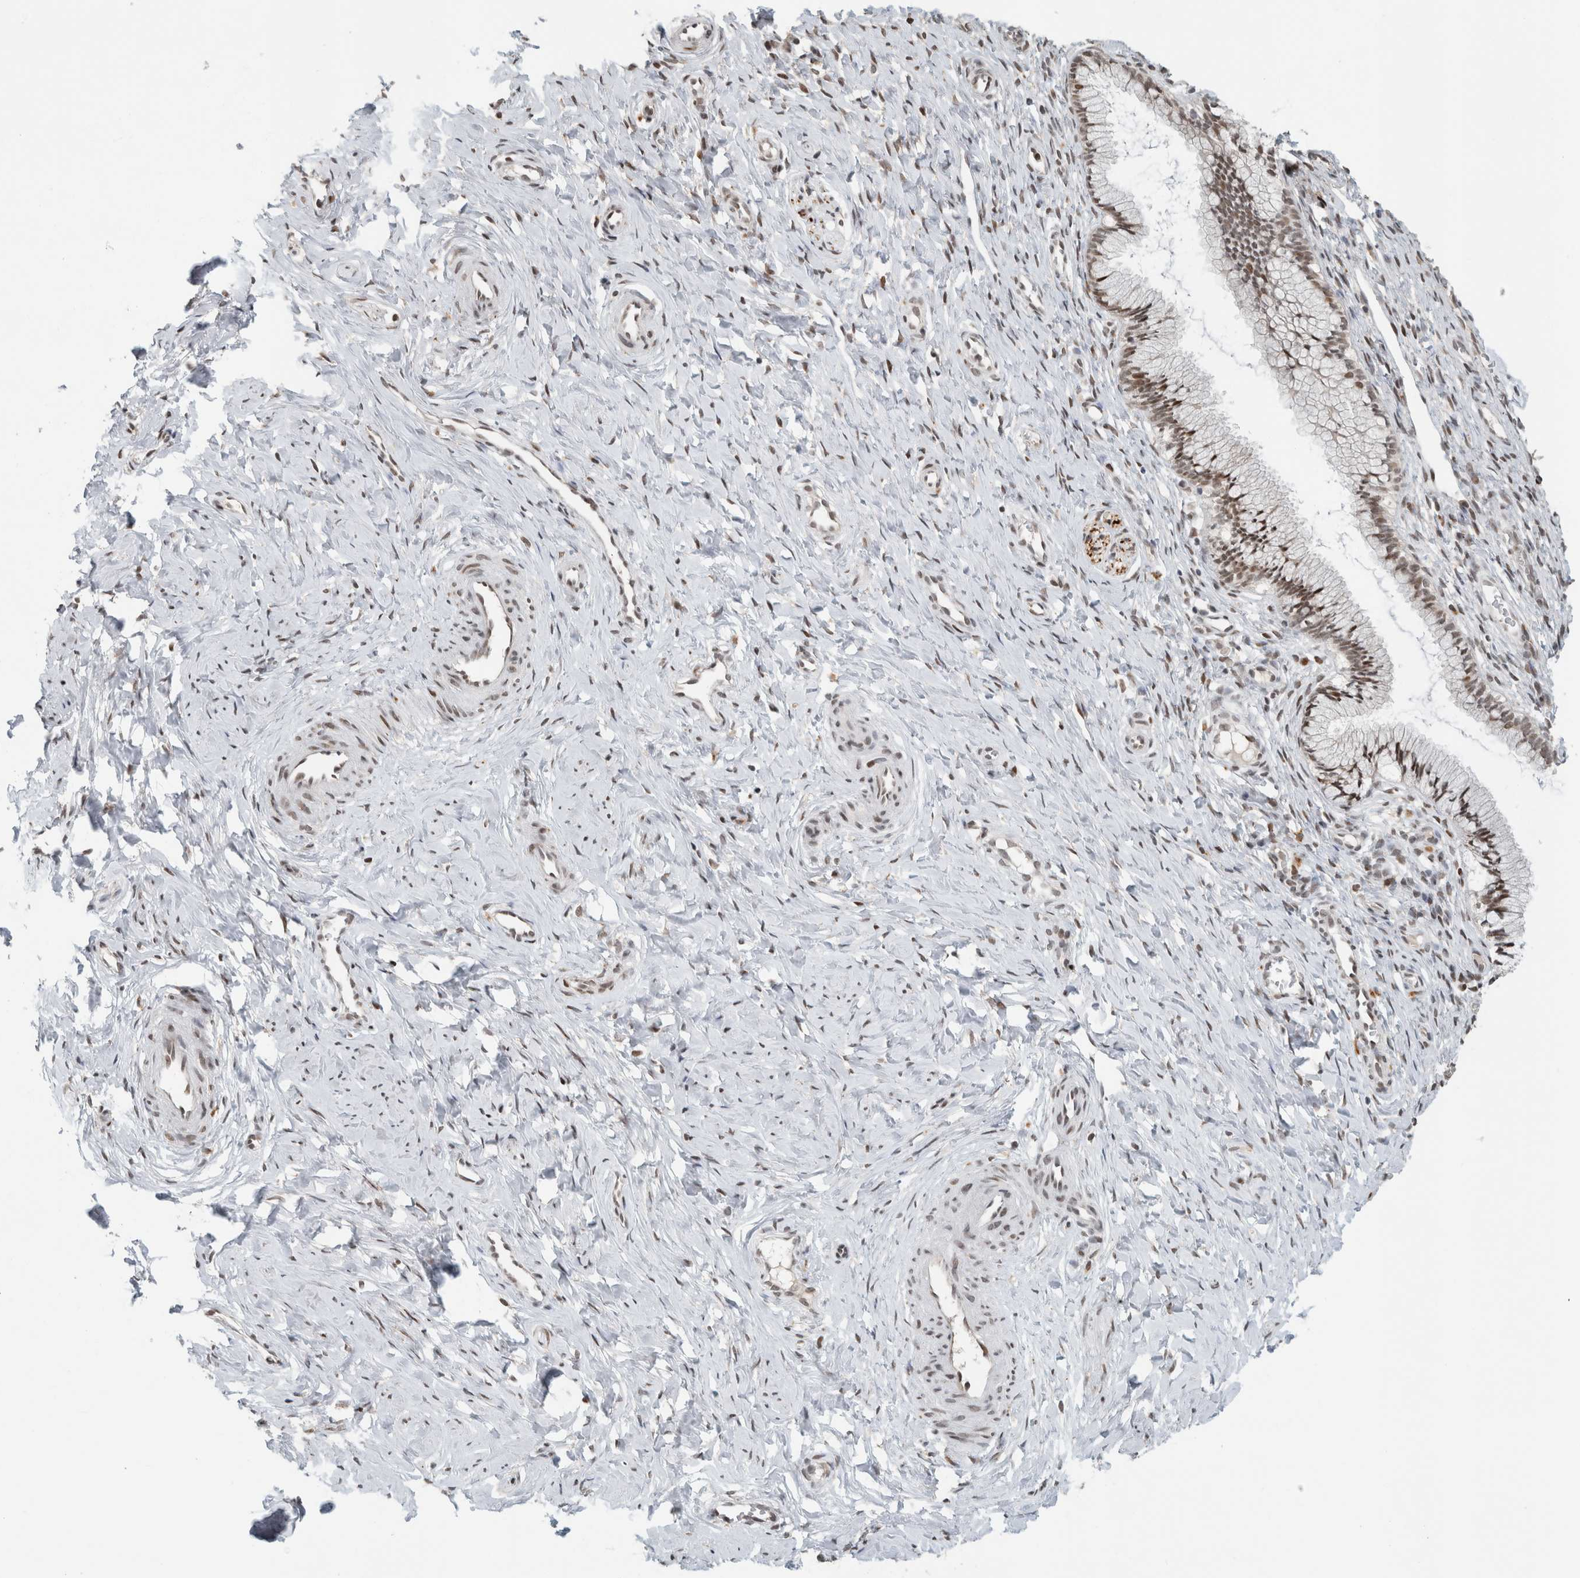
{"staining": {"intensity": "moderate", "quantity": ">75%", "location": "nuclear"}, "tissue": "cervix", "cell_type": "Glandular cells", "image_type": "normal", "snomed": [{"axis": "morphology", "description": "Normal tissue, NOS"}, {"axis": "topography", "description": "Cervix"}], "caption": "Cervix was stained to show a protein in brown. There is medium levels of moderate nuclear staining in approximately >75% of glandular cells. (Stains: DAB (3,3'-diaminobenzidine) in brown, nuclei in blue, Microscopy: brightfield microscopy at high magnification).", "gene": "HNRNPR", "patient": {"sex": "female", "age": 27}}